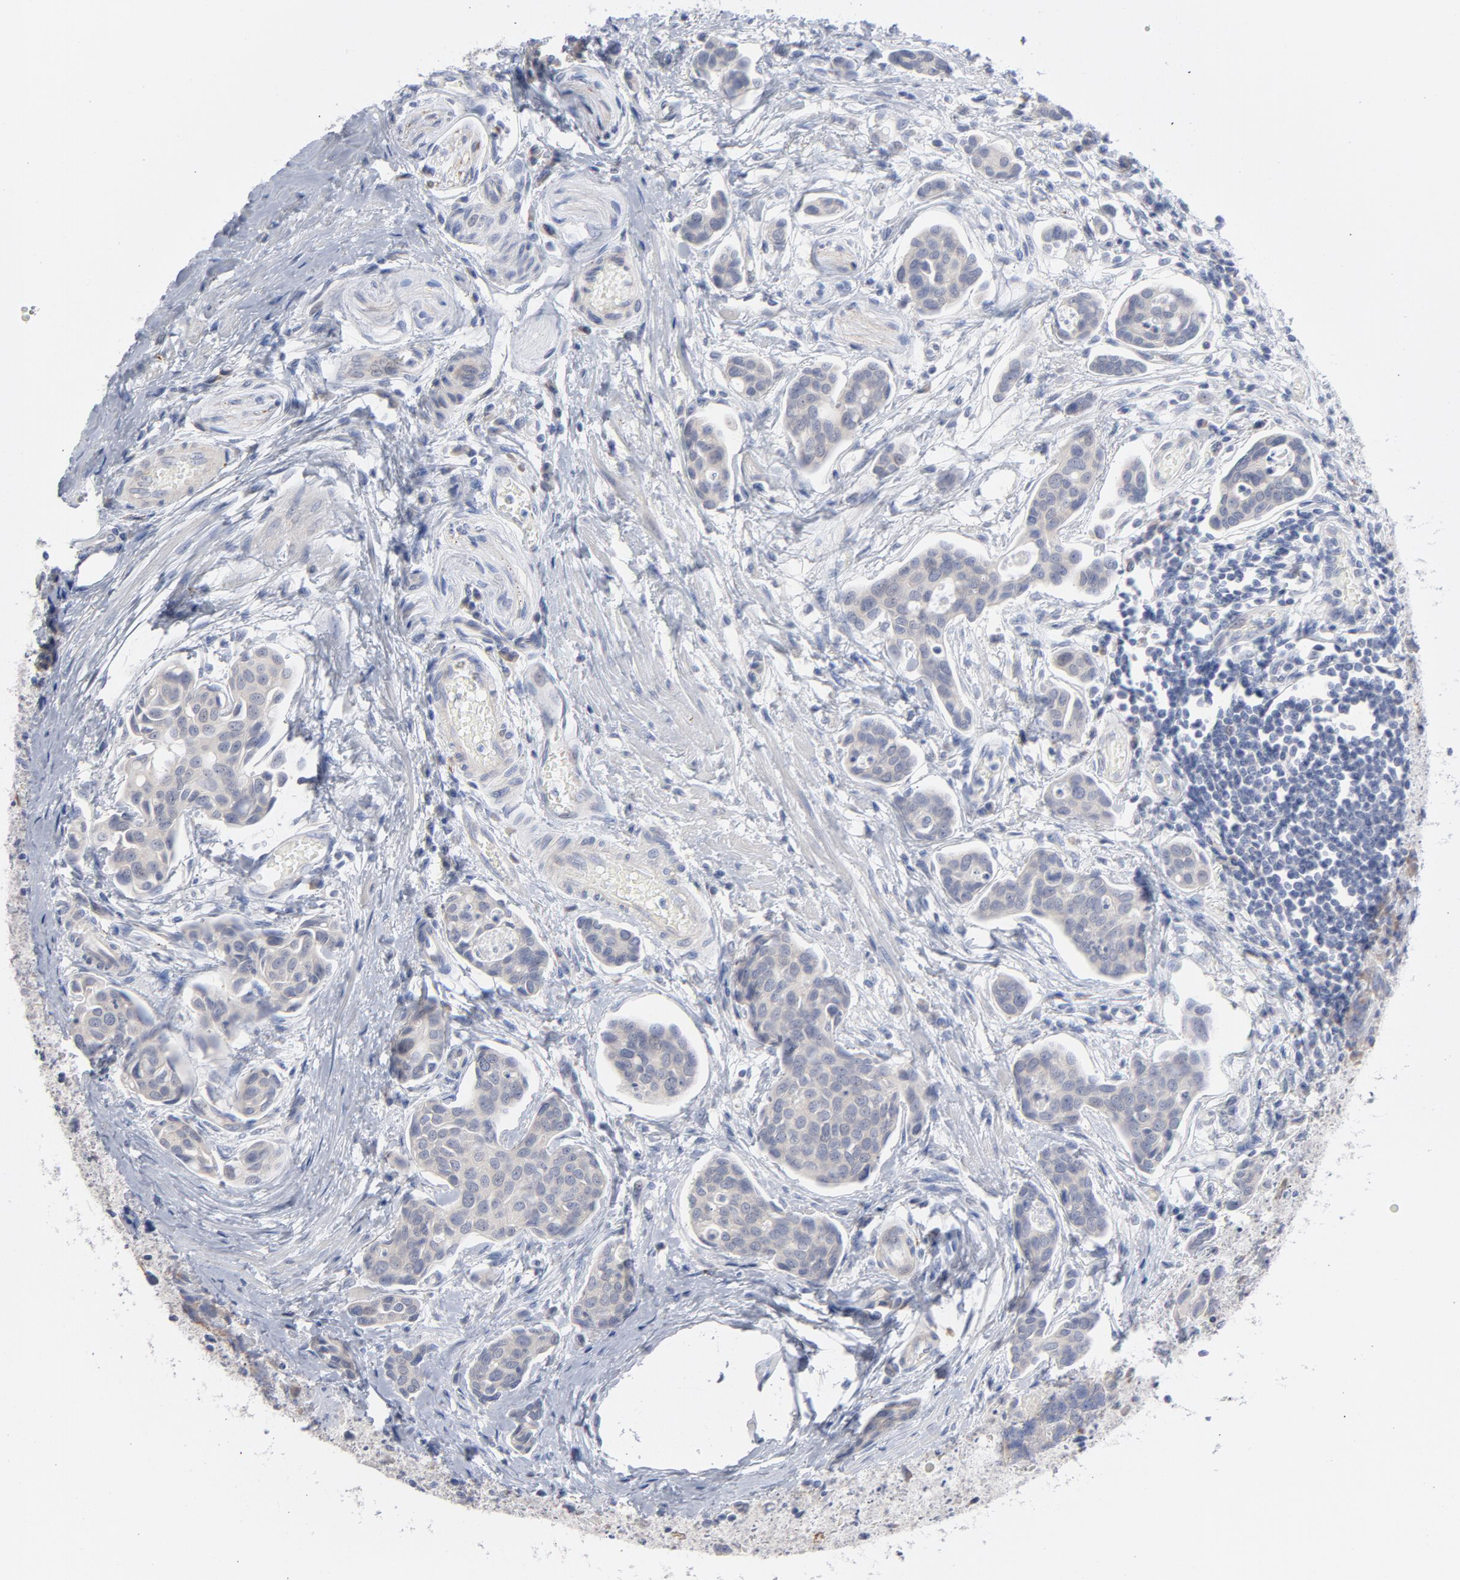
{"staining": {"intensity": "weak", "quantity": "<25%", "location": "cytoplasmic/membranous"}, "tissue": "urothelial cancer", "cell_type": "Tumor cells", "image_type": "cancer", "snomed": [{"axis": "morphology", "description": "Urothelial carcinoma, High grade"}, {"axis": "topography", "description": "Urinary bladder"}], "caption": "The photomicrograph reveals no significant expression in tumor cells of urothelial carcinoma (high-grade). (DAB immunohistochemistry, high magnification).", "gene": "CPE", "patient": {"sex": "male", "age": 78}}